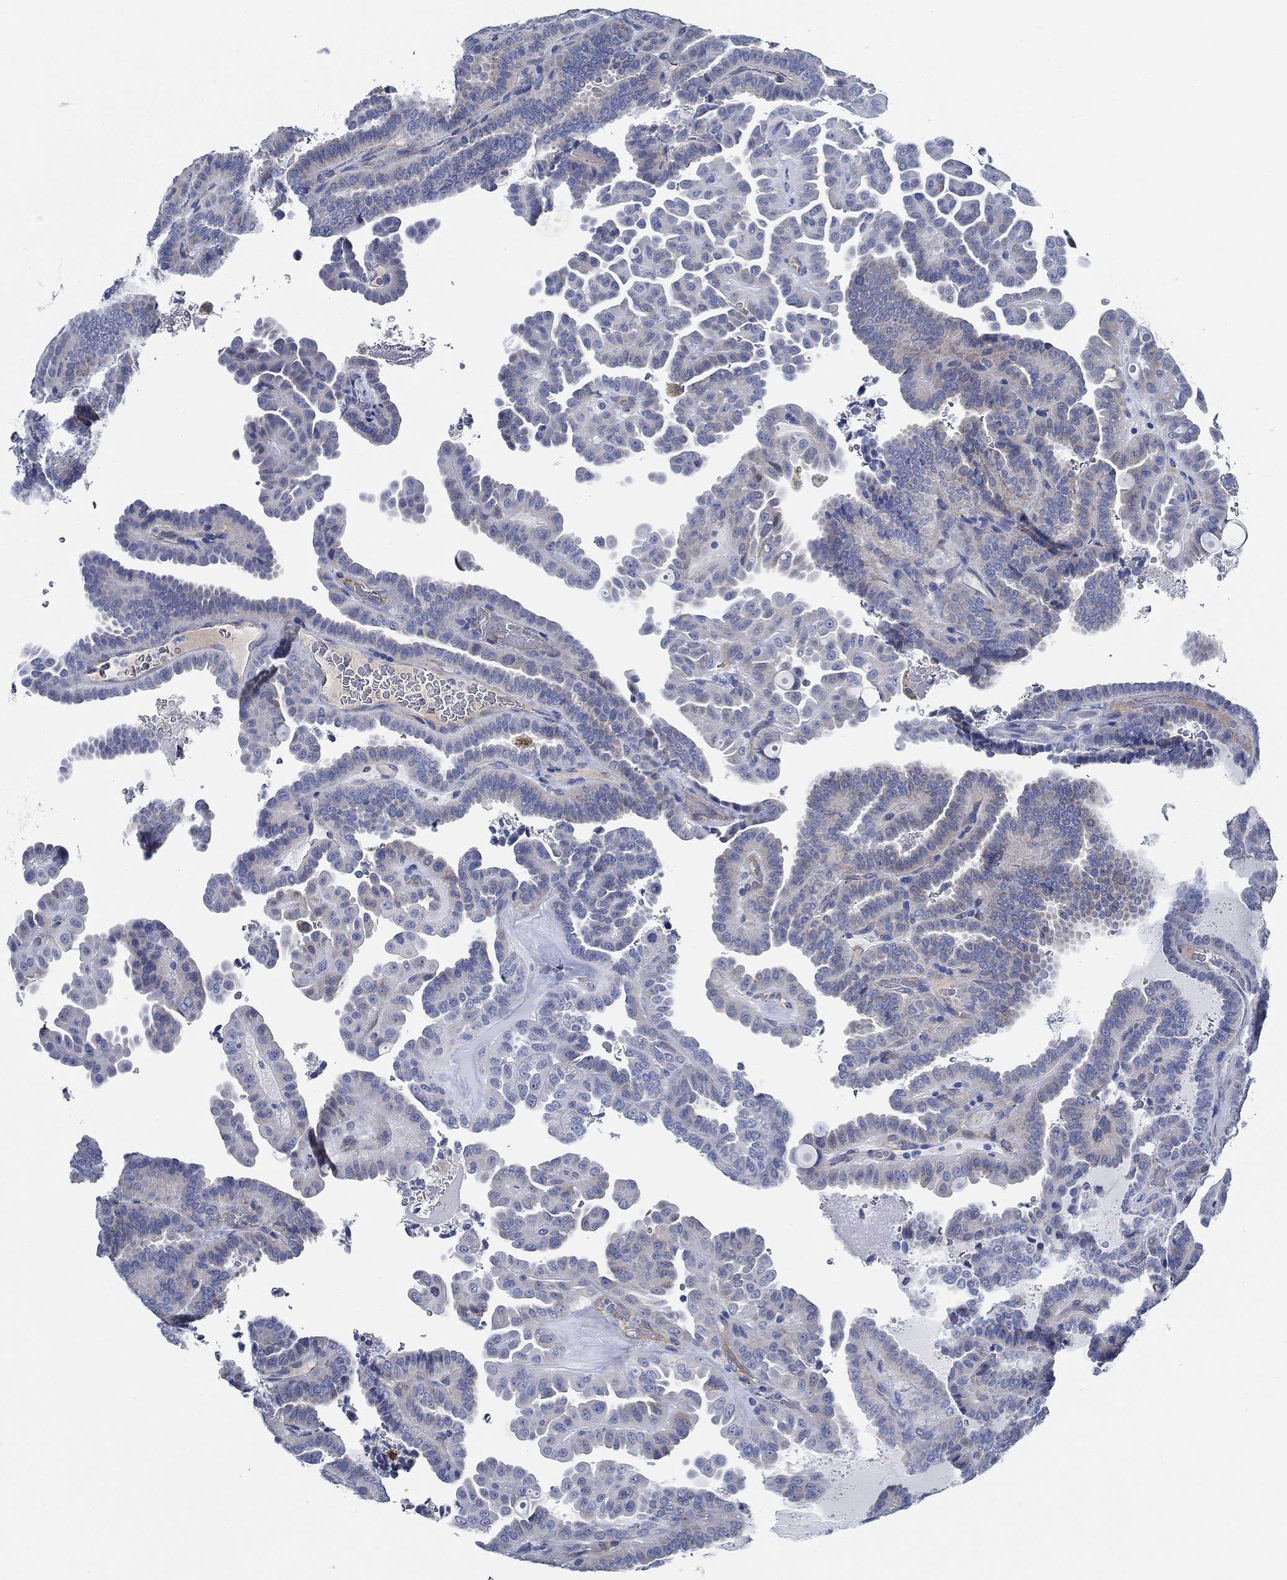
{"staining": {"intensity": "weak", "quantity": "<25%", "location": "cytoplasmic/membranous"}, "tissue": "thyroid cancer", "cell_type": "Tumor cells", "image_type": "cancer", "snomed": [{"axis": "morphology", "description": "Papillary adenocarcinoma, NOS"}, {"axis": "topography", "description": "Thyroid gland"}], "caption": "This is an immunohistochemistry histopathology image of thyroid papillary adenocarcinoma. There is no expression in tumor cells.", "gene": "HECW2", "patient": {"sex": "female", "age": 39}}